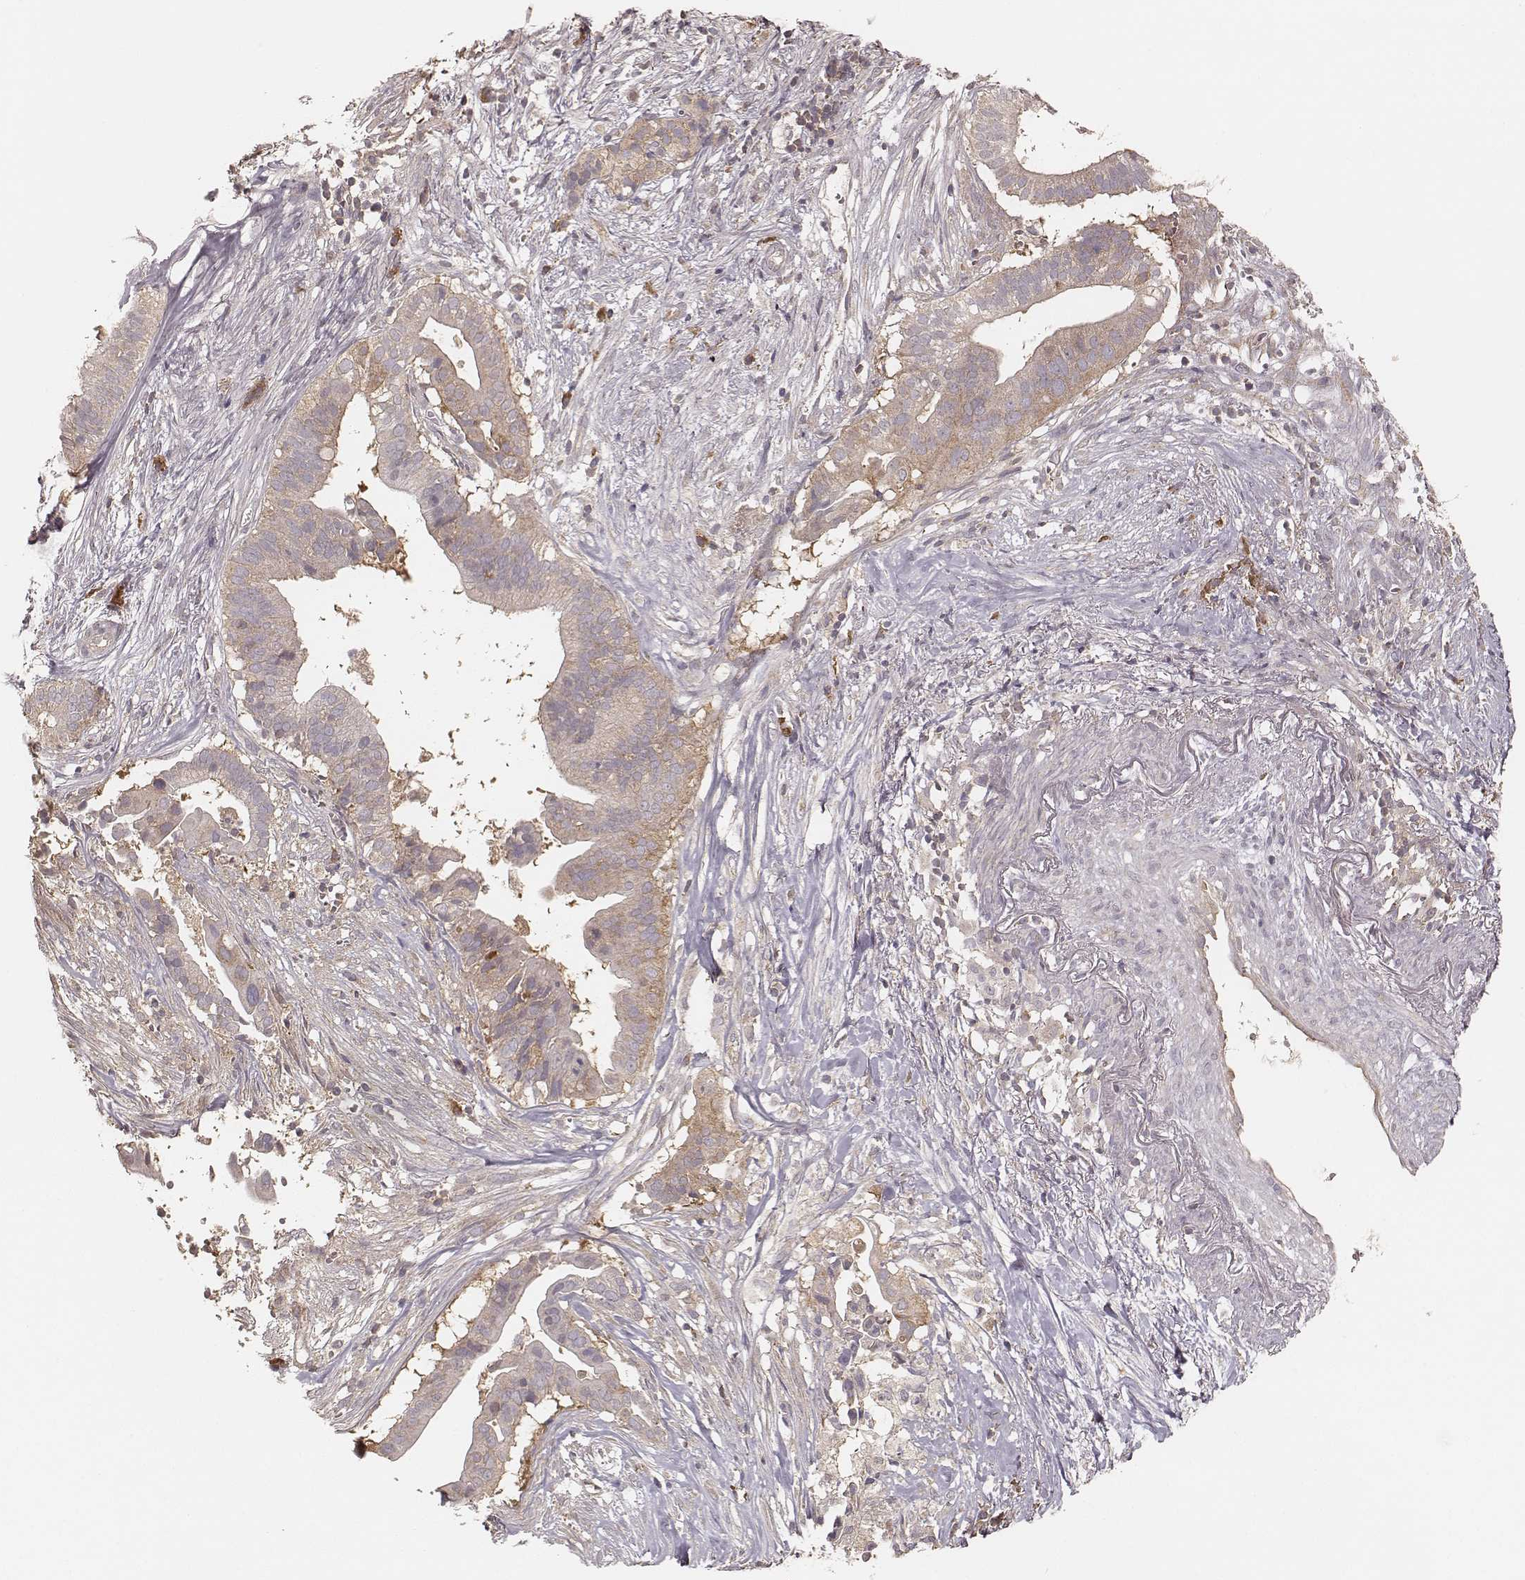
{"staining": {"intensity": "weak", "quantity": "25%-75%", "location": "cytoplasmic/membranous"}, "tissue": "pancreatic cancer", "cell_type": "Tumor cells", "image_type": "cancer", "snomed": [{"axis": "morphology", "description": "Adenocarcinoma, NOS"}, {"axis": "topography", "description": "Pancreas"}], "caption": "Immunohistochemical staining of adenocarcinoma (pancreatic) displays weak cytoplasmic/membranous protein positivity in approximately 25%-75% of tumor cells. (DAB (3,3'-diaminobenzidine) IHC, brown staining for protein, blue staining for nuclei).", "gene": "CARS1", "patient": {"sex": "male", "age": 61}}